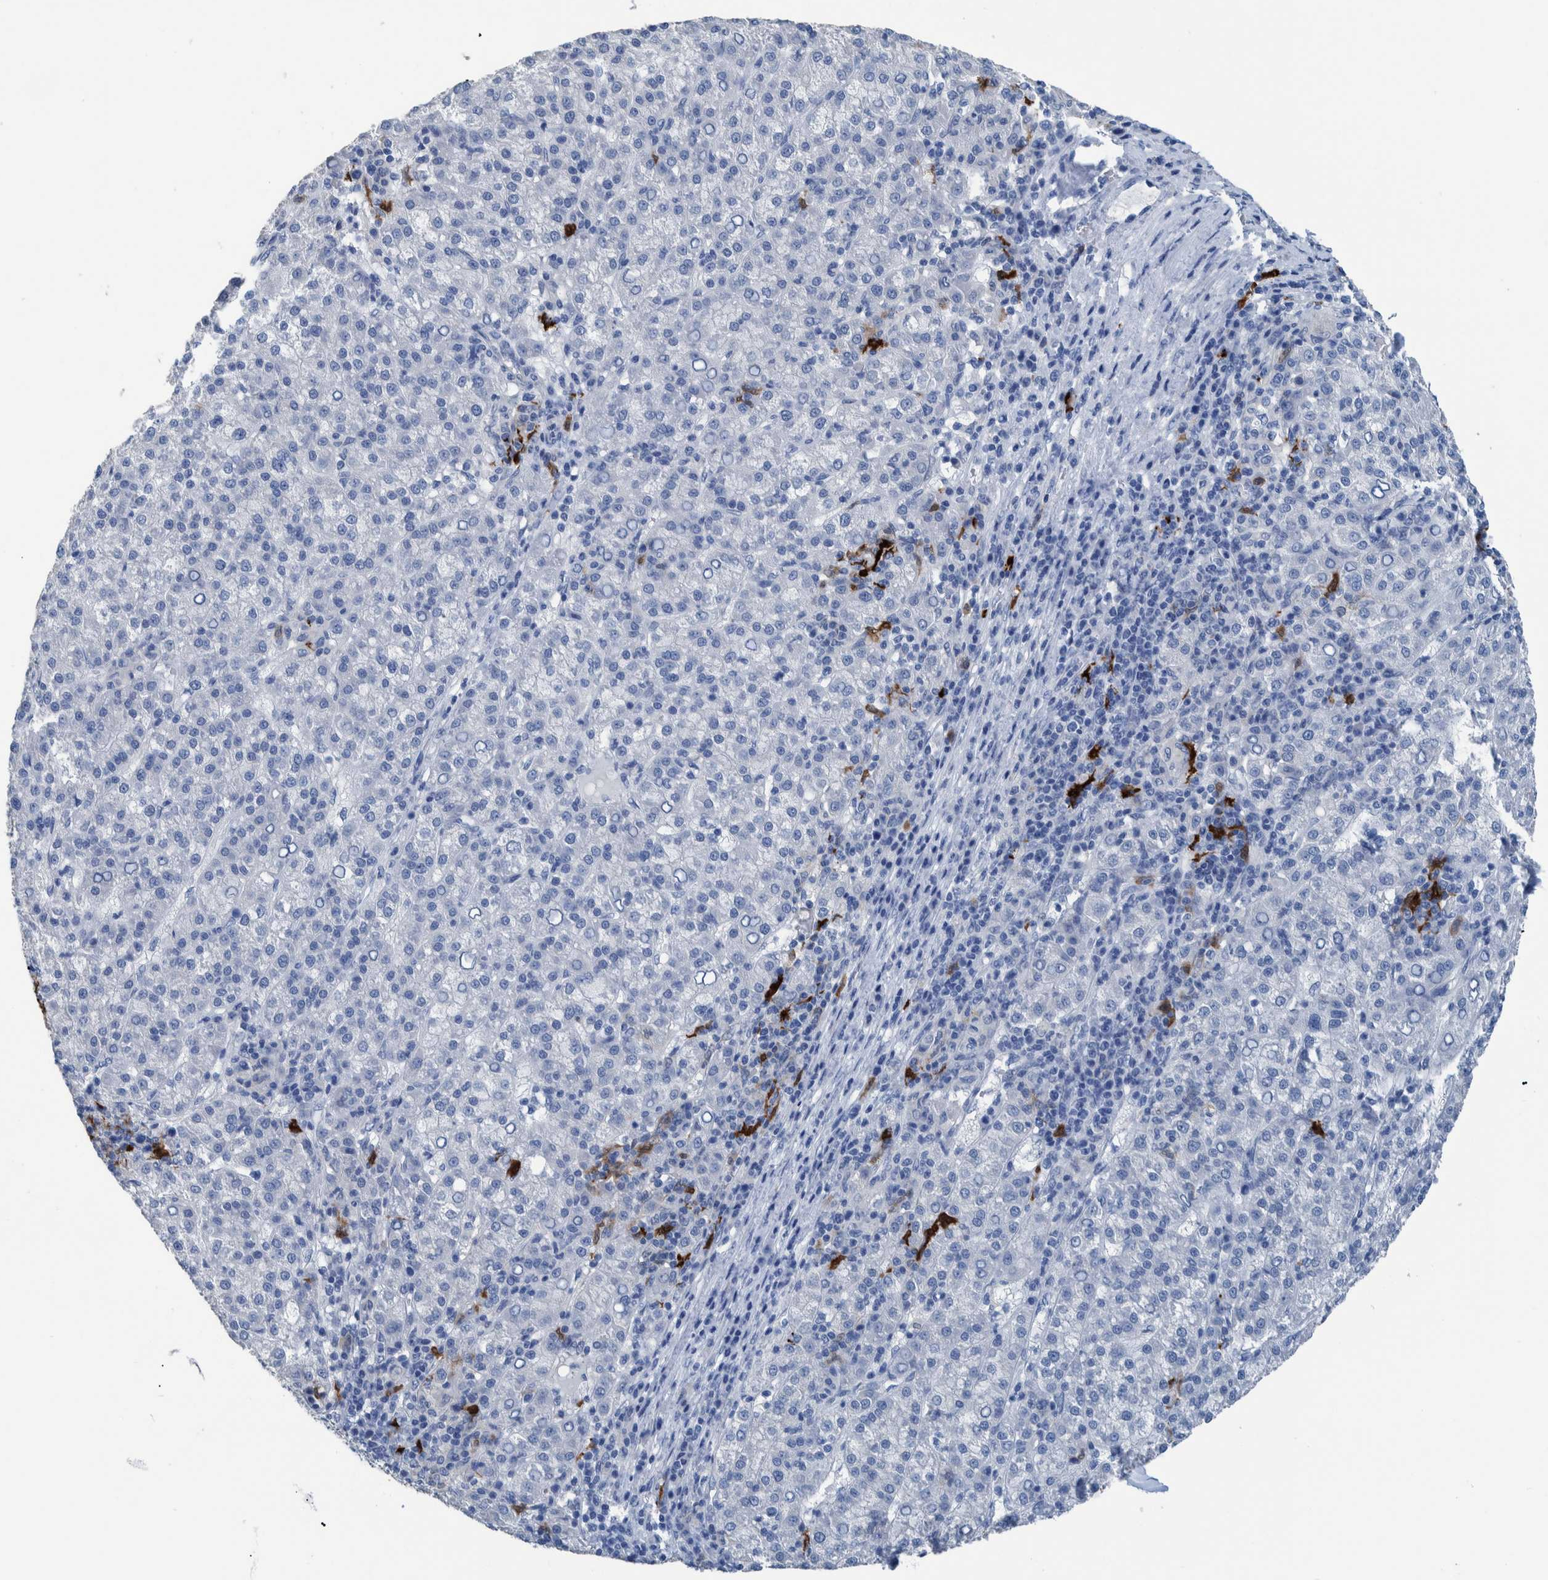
{"staining": {"intensity": "negative", "quantity": "none", "location": "none"}, "tissue": "liver cancer", "cell_type": "Tumor cells", "image_type": "cancer", "snomed": [{"axis": "morphology", "description": "Carcinoma, Hepatocellular, NOS"}, {"axis": "topography", "description": "Liver"}], "caption": "Tumor cells are negative for protein expression in human liver cancer.", "gene": "IDO1", "patient": {"sex": "female", "age": 58}}